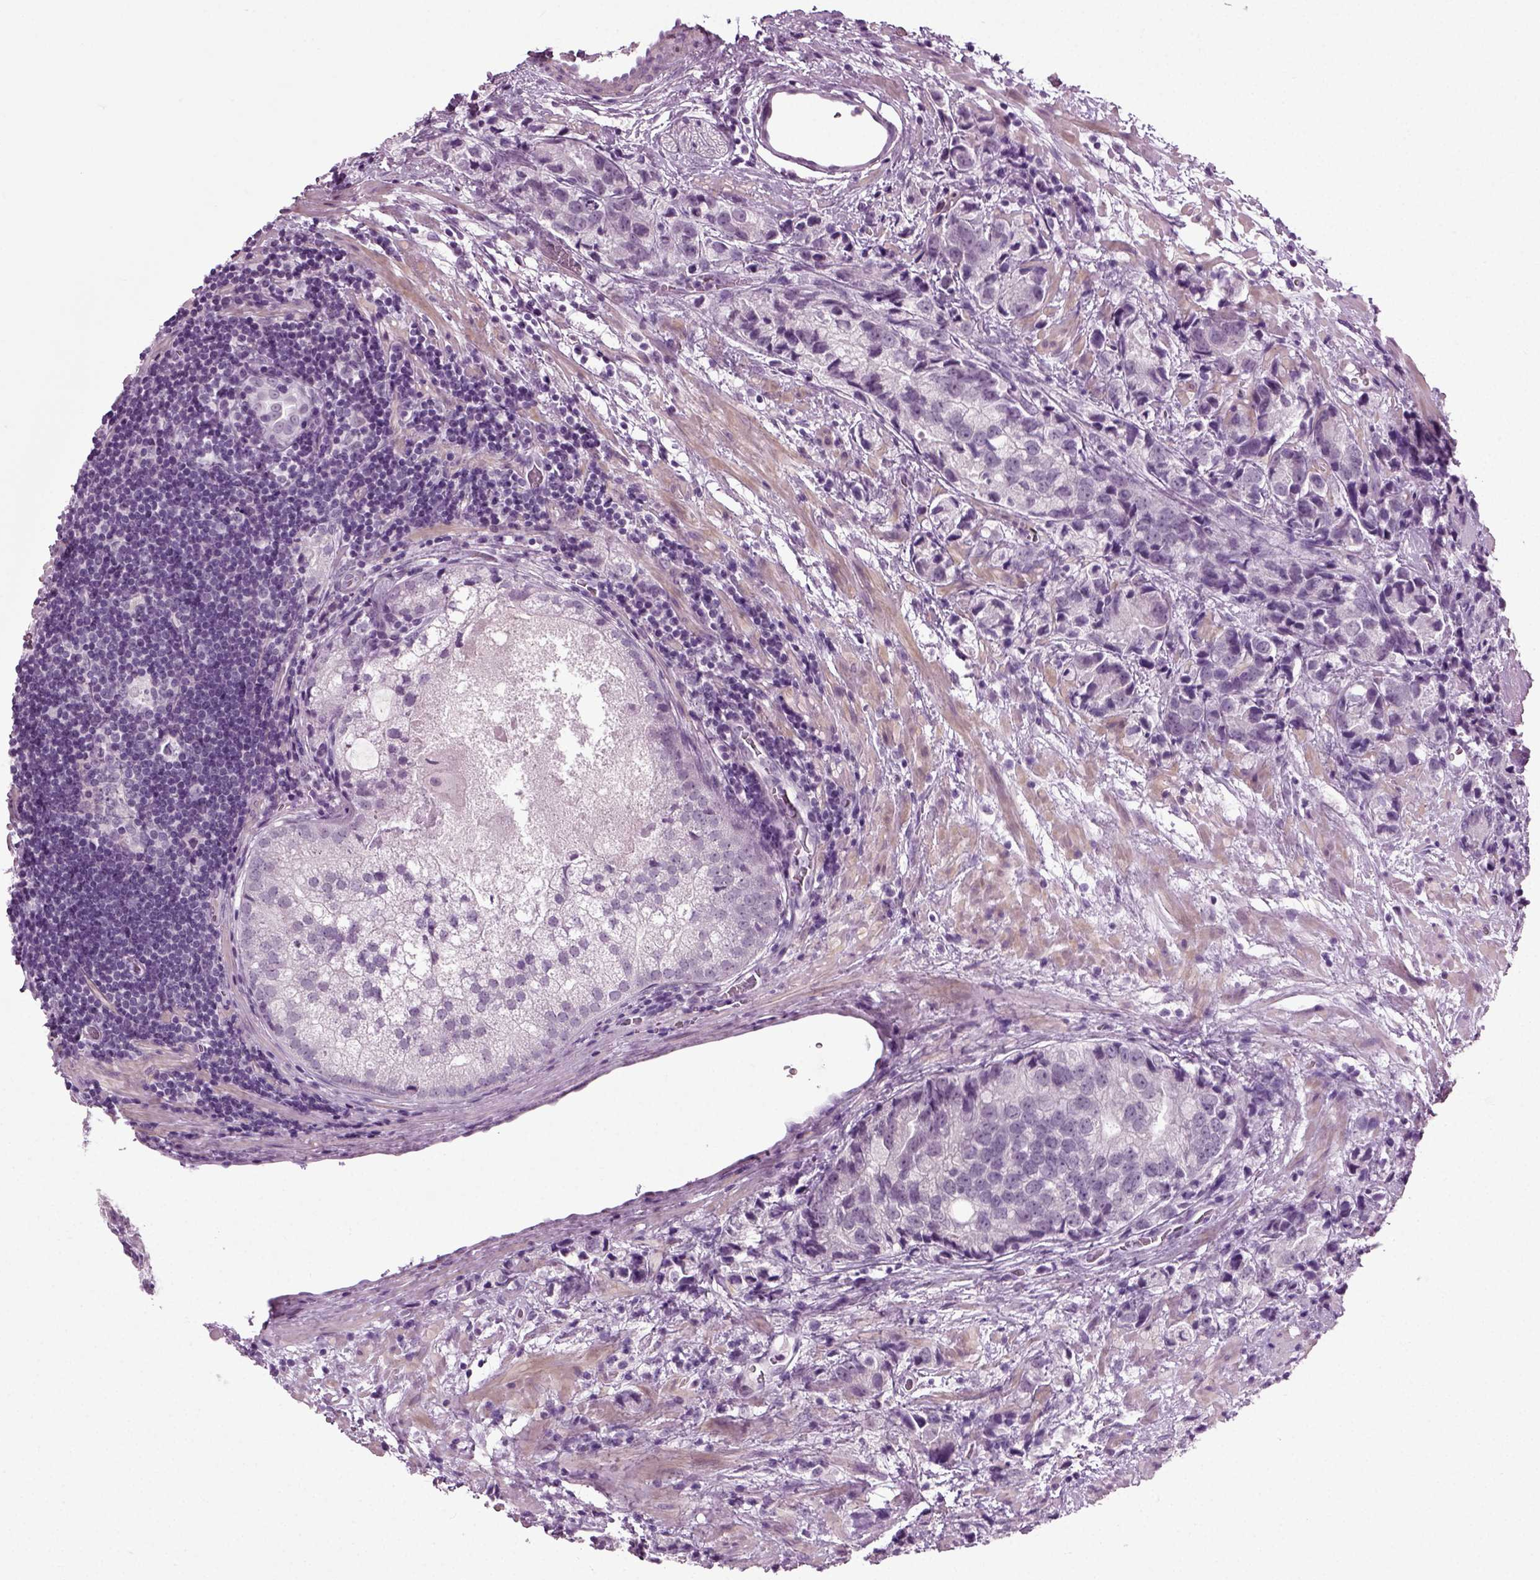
{"staining": {"intensity": "negative", "quantity": "none", "location": "none"}, "tissue": "prostate cancer", "cell_type": "Tumor cells", "image_type": "cancer", "snomed": [{"axis": "morphology", "description": "Adenocarcinoma, NOS"}, {"axis": "topography", "description": "Prostate and seminal vesicle, NOS"}], "caption": "Immunohistochemical staining of human prostate cancer (adenocarcinoma) demonstrates no significant staining in tumor cells. (DAB immunohistochemistry (IHC), high magnification).", "gene": "ZC2HC1C", "patient": {"sex": "male", "age": 63}}